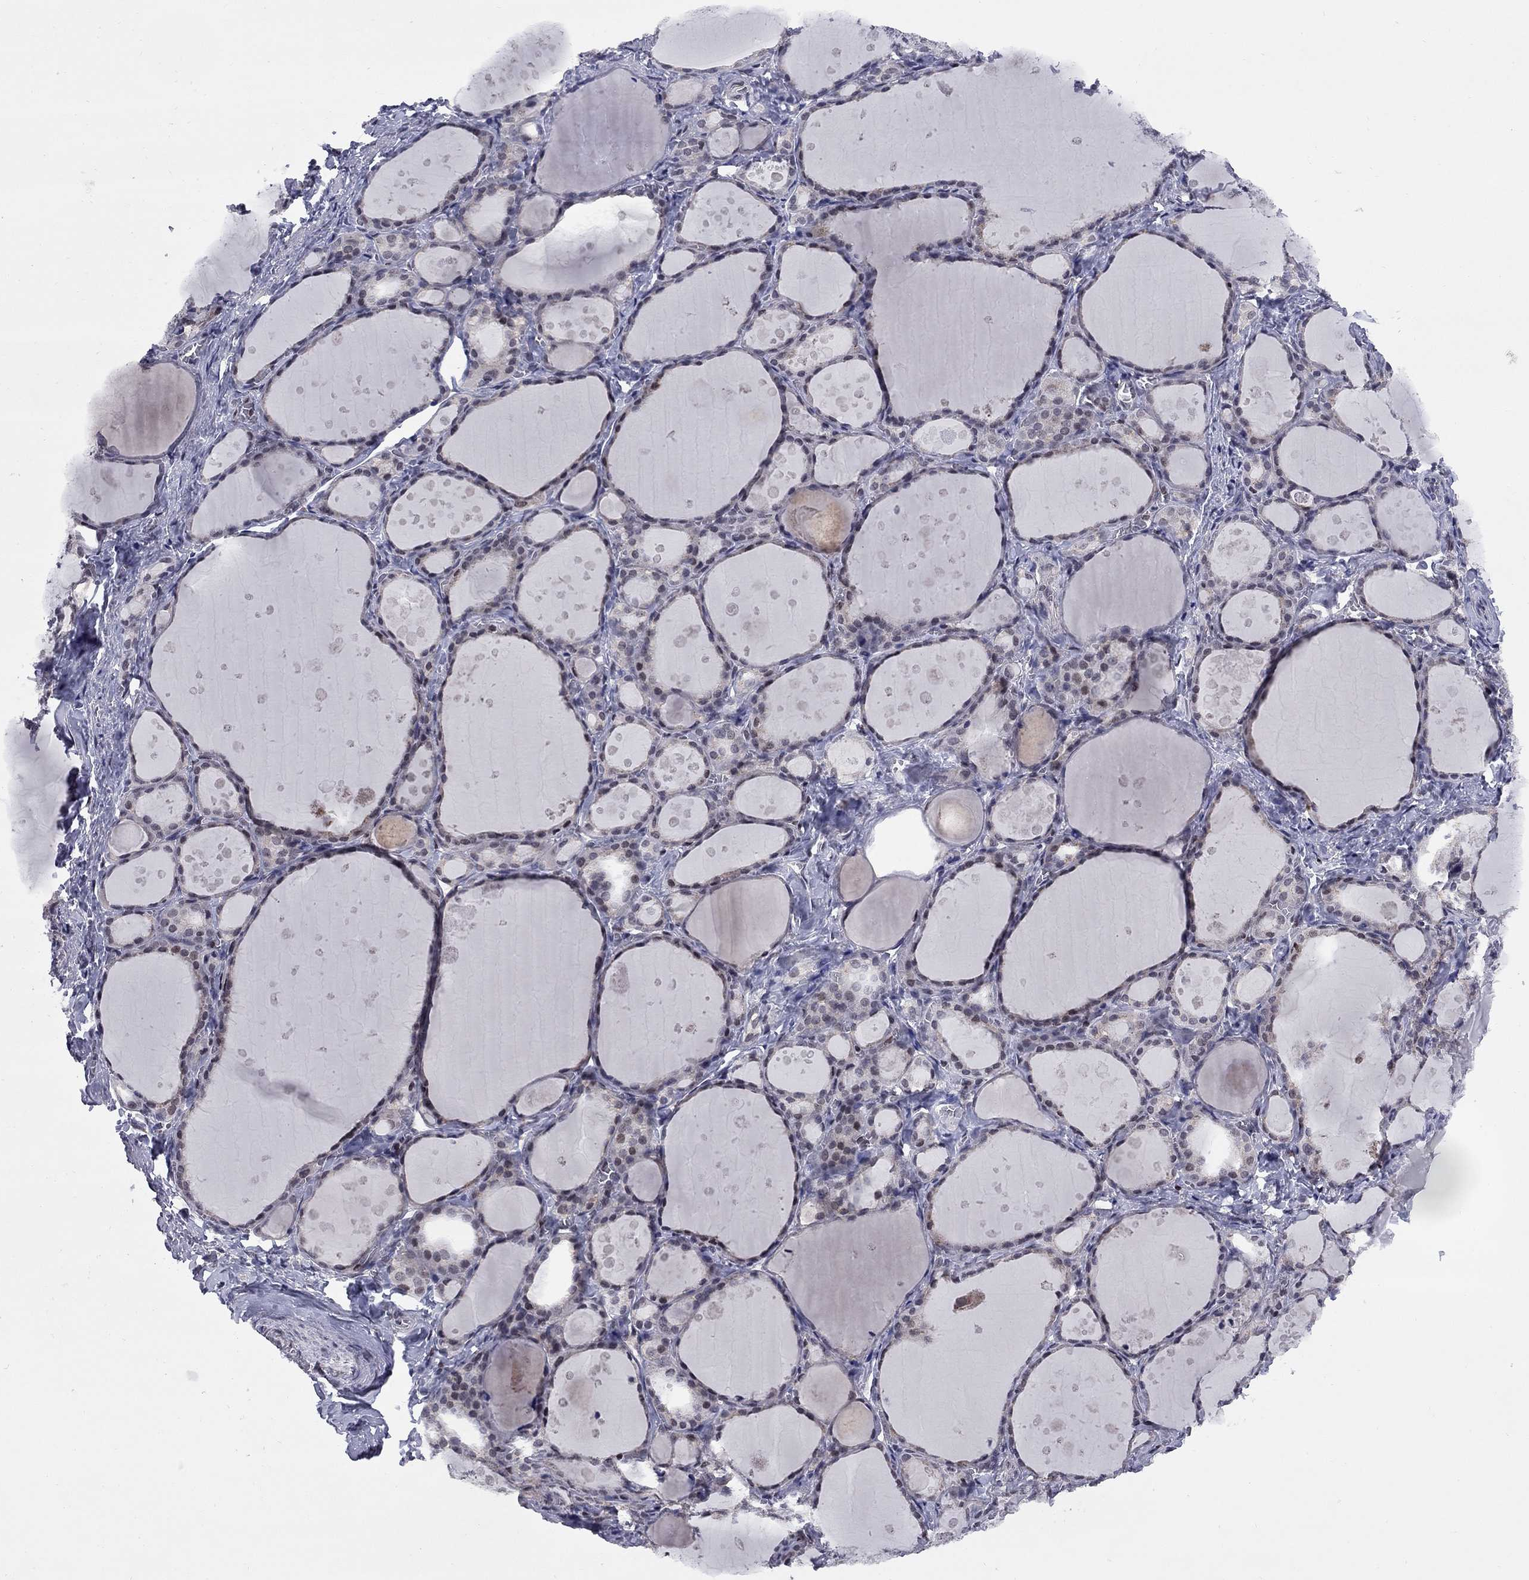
{"staining": {"intensity": "moderate", "quantity": "<25%", "location": "nuclear"}, "tissue": "thyroid gland", "cell_type": "Glandular cells", "image_type": "normal", "snomed": [{"axis": "morphology", "description": "Normal tissue, NOS"}, {"axis": "topography", "description": "Thyroid gland"}], "caption": "Moderate nuclear positivity for a protein is identified in about <25% of glandular cells of unremarkable thyroid gland using IHC.", "gene": "TAF9", "patient": {"sex": "male", "age": 68}}